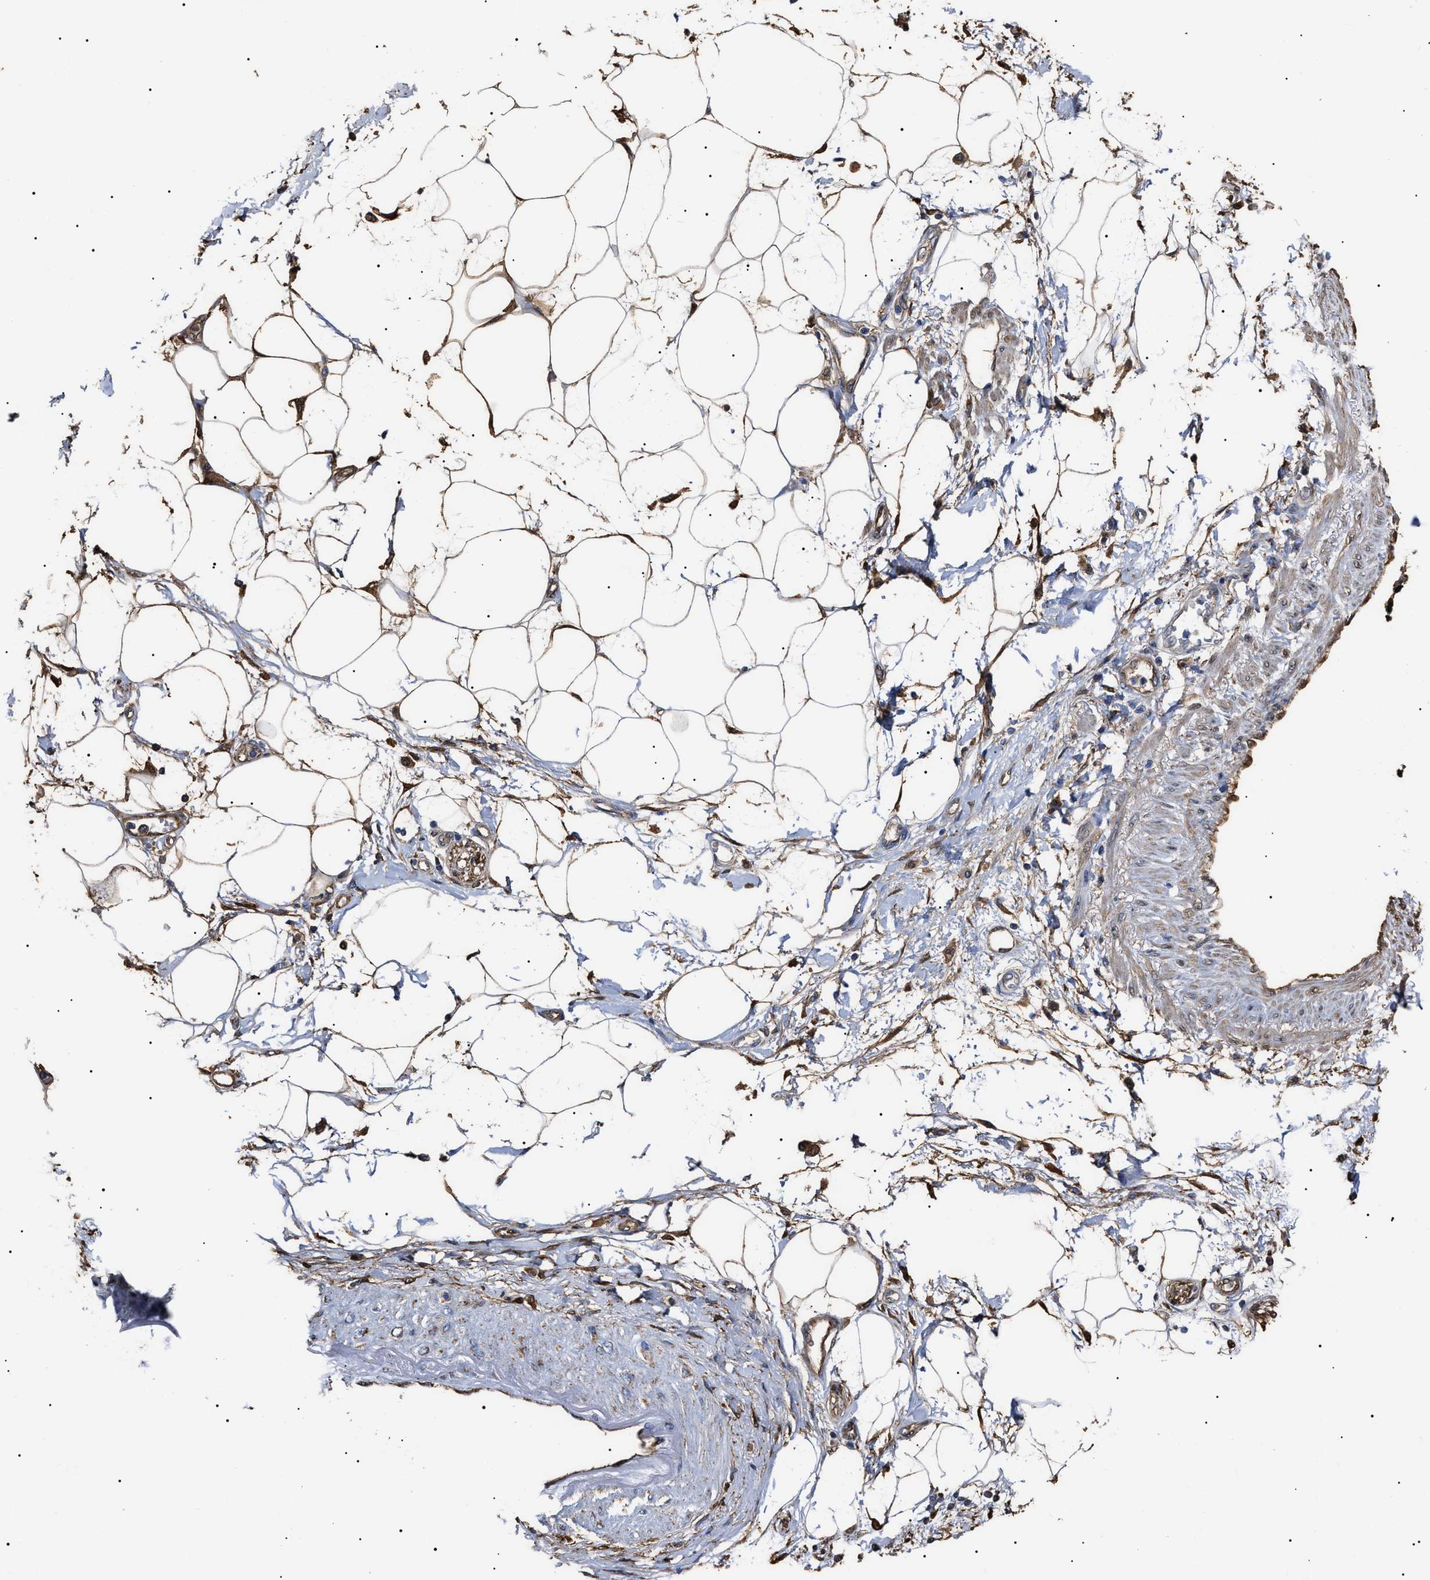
{"staining": {"intensity": "strong", "quantity": ">75%", "location": "cytoplasmic/membranous"}, "tissue": "adipose tissue", "cell_type": "Adipocytes", "image_type": "normal", "snomed": [{"axis": "morphology", "description": "Normal tissue, NOS"}, {"axis": "morphology", "description": "Adenocarcinoma, NOS"}, {"axis": "topography", "description": "Duodenum"}, {"axis": "topography", "description": "Peripheral nerve tissue"}], "caption": "Strong cytoplasmic/membranous positivity is present in approximately >75% of adipocytes in normal adipose tissue.", "gene": "ALDH1A1", "patient": {"sex": "female", "age": 60}}